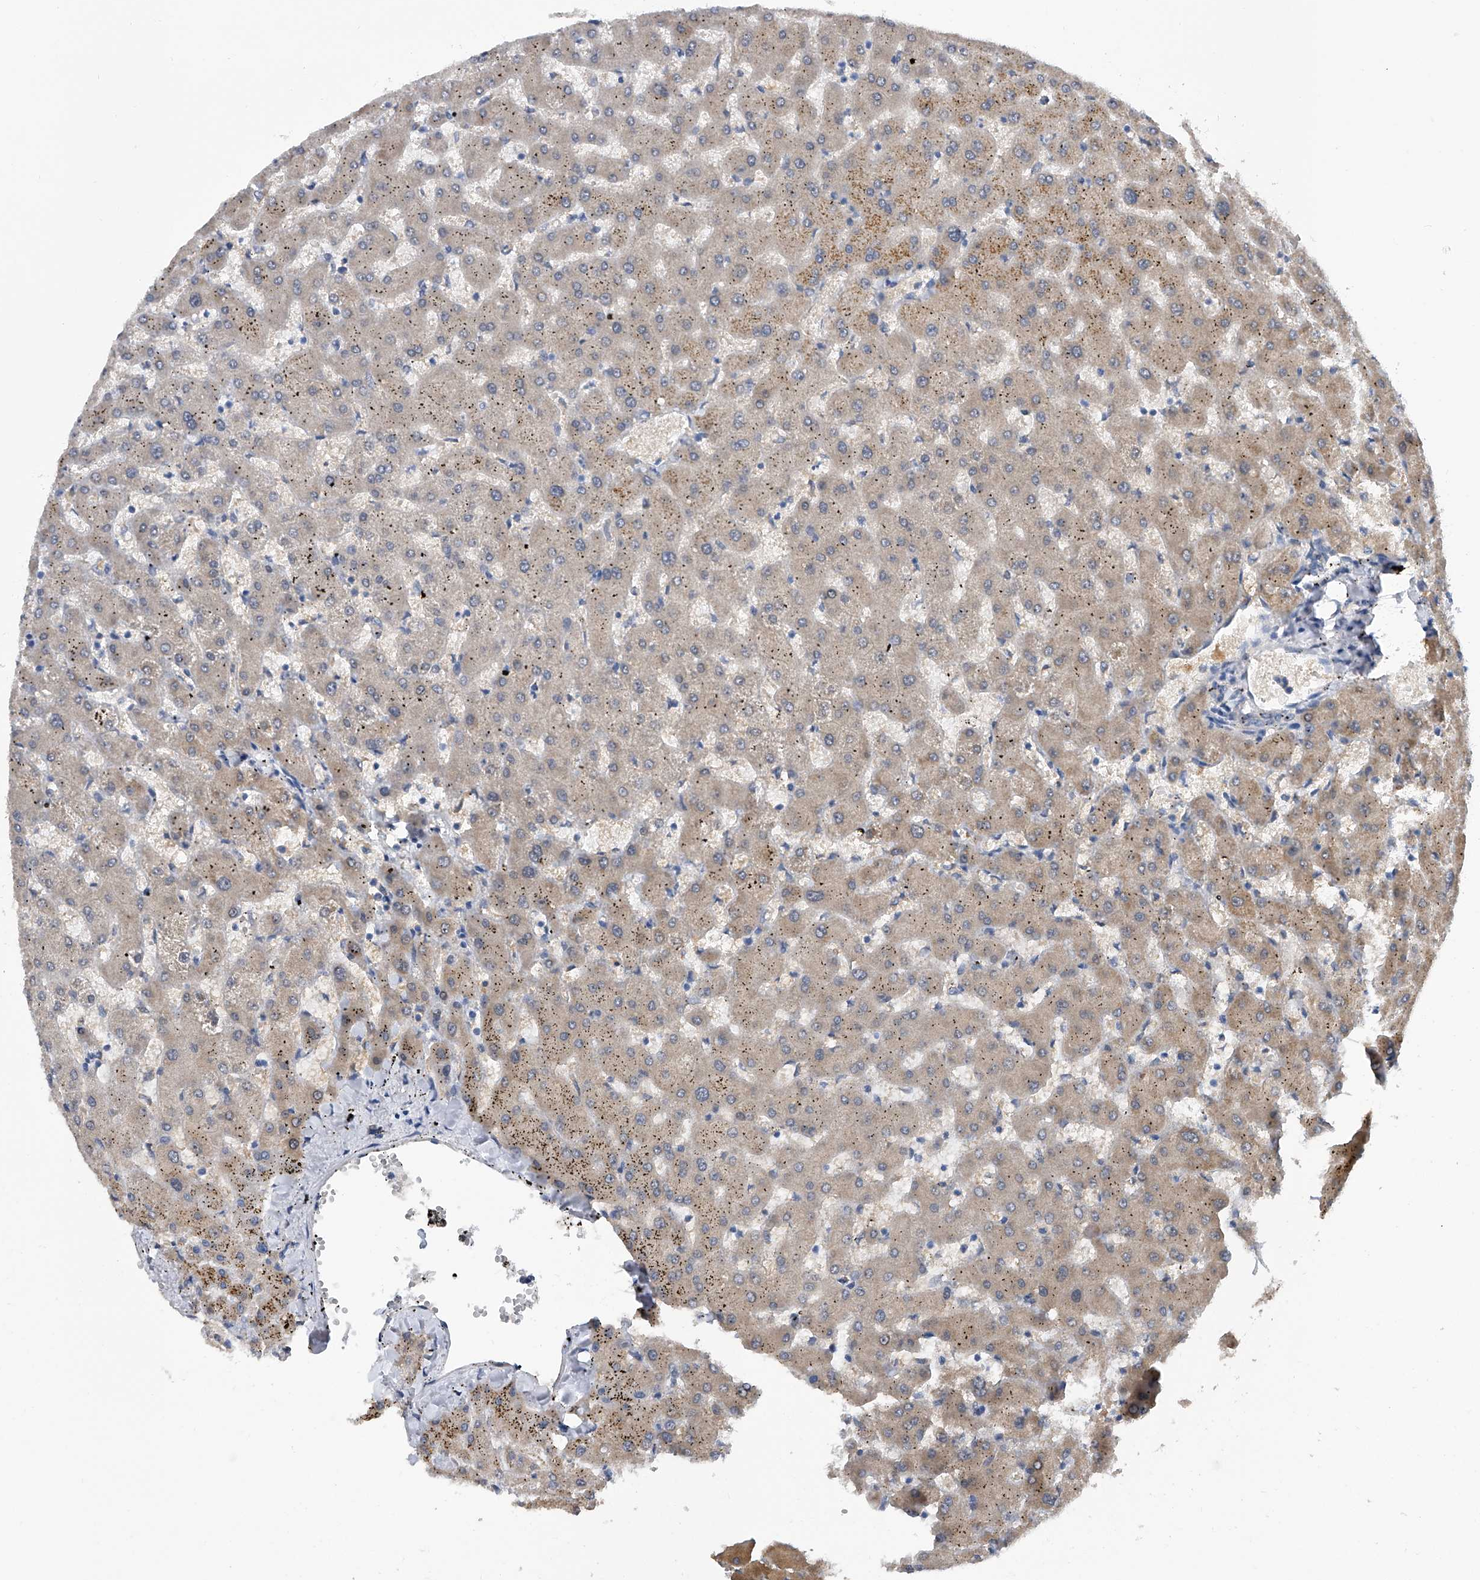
{"staining": {"intensity": "negative", "quantity": "none", "location": "none"}, "tissue": "liver", "cell_type": "Cholangiocytes", "image_type": "normal", "snomed": [{"axis": "morphology", "description": "Normal tissue, NOS"}, {"axis": "topography", "description": "Liver"}], "caption": "Micrograph shows no significant protein positivity in cholangiocytes of normal liver.", "gene": "PGM3", "patient": {"sex": "female", "age": 63}}